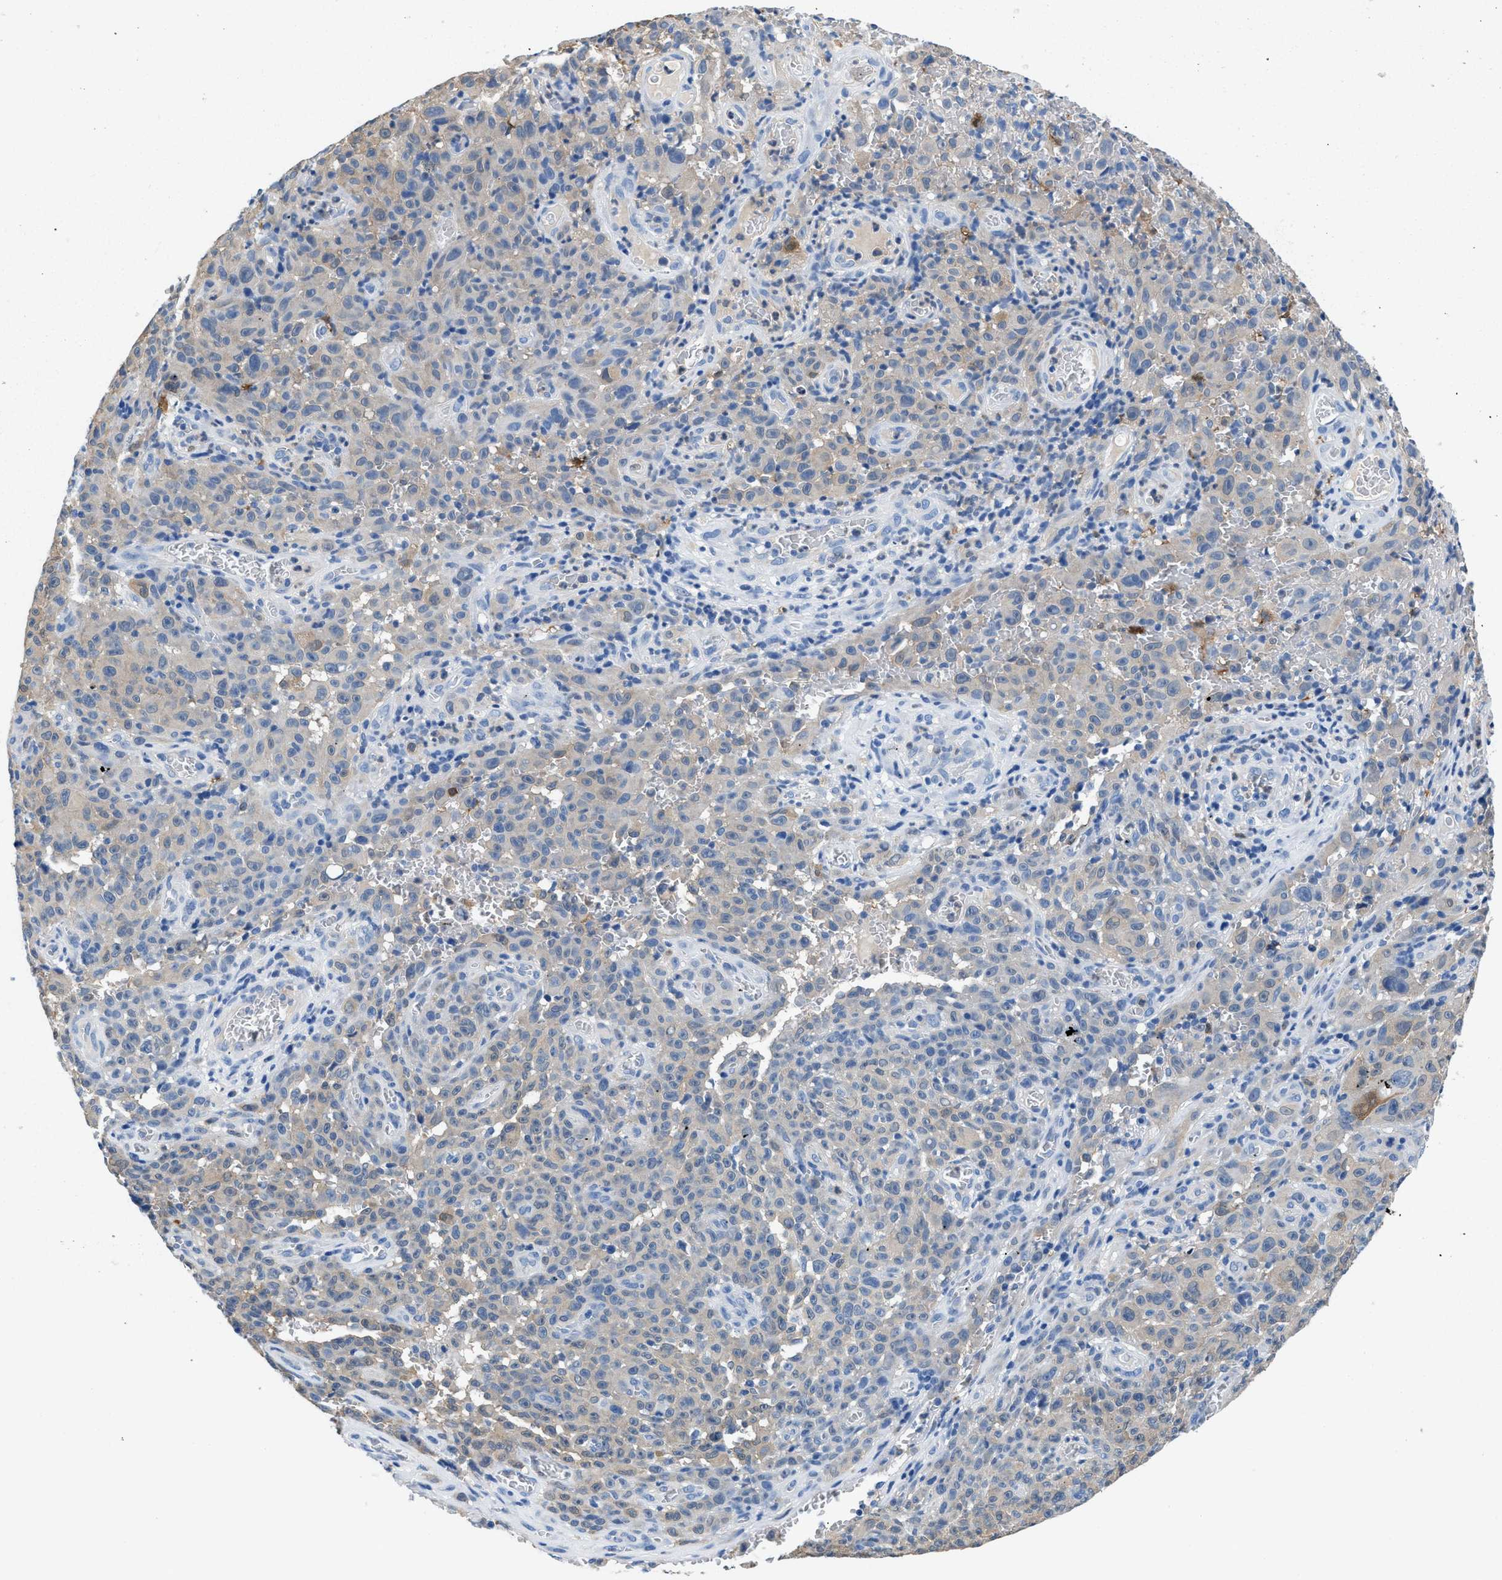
{"staining": {"intensity": "weak", "quantity": "<25%", "location": "cytoplasmic/membranous"}, "tissue": "melanoma", "cell_type": "Tumor cells", "image_type": "cancer", "snomed": [{"axis": "morphology", "description": "Malignant melanoma, NOS"}, {"axis": "topography", "description": "Skin"}], "caption": "IHC of human melanoma exhibits no staining in tumor cells.", "gene": "FADS6", "patient": {"sex": "female", "age": 82}}